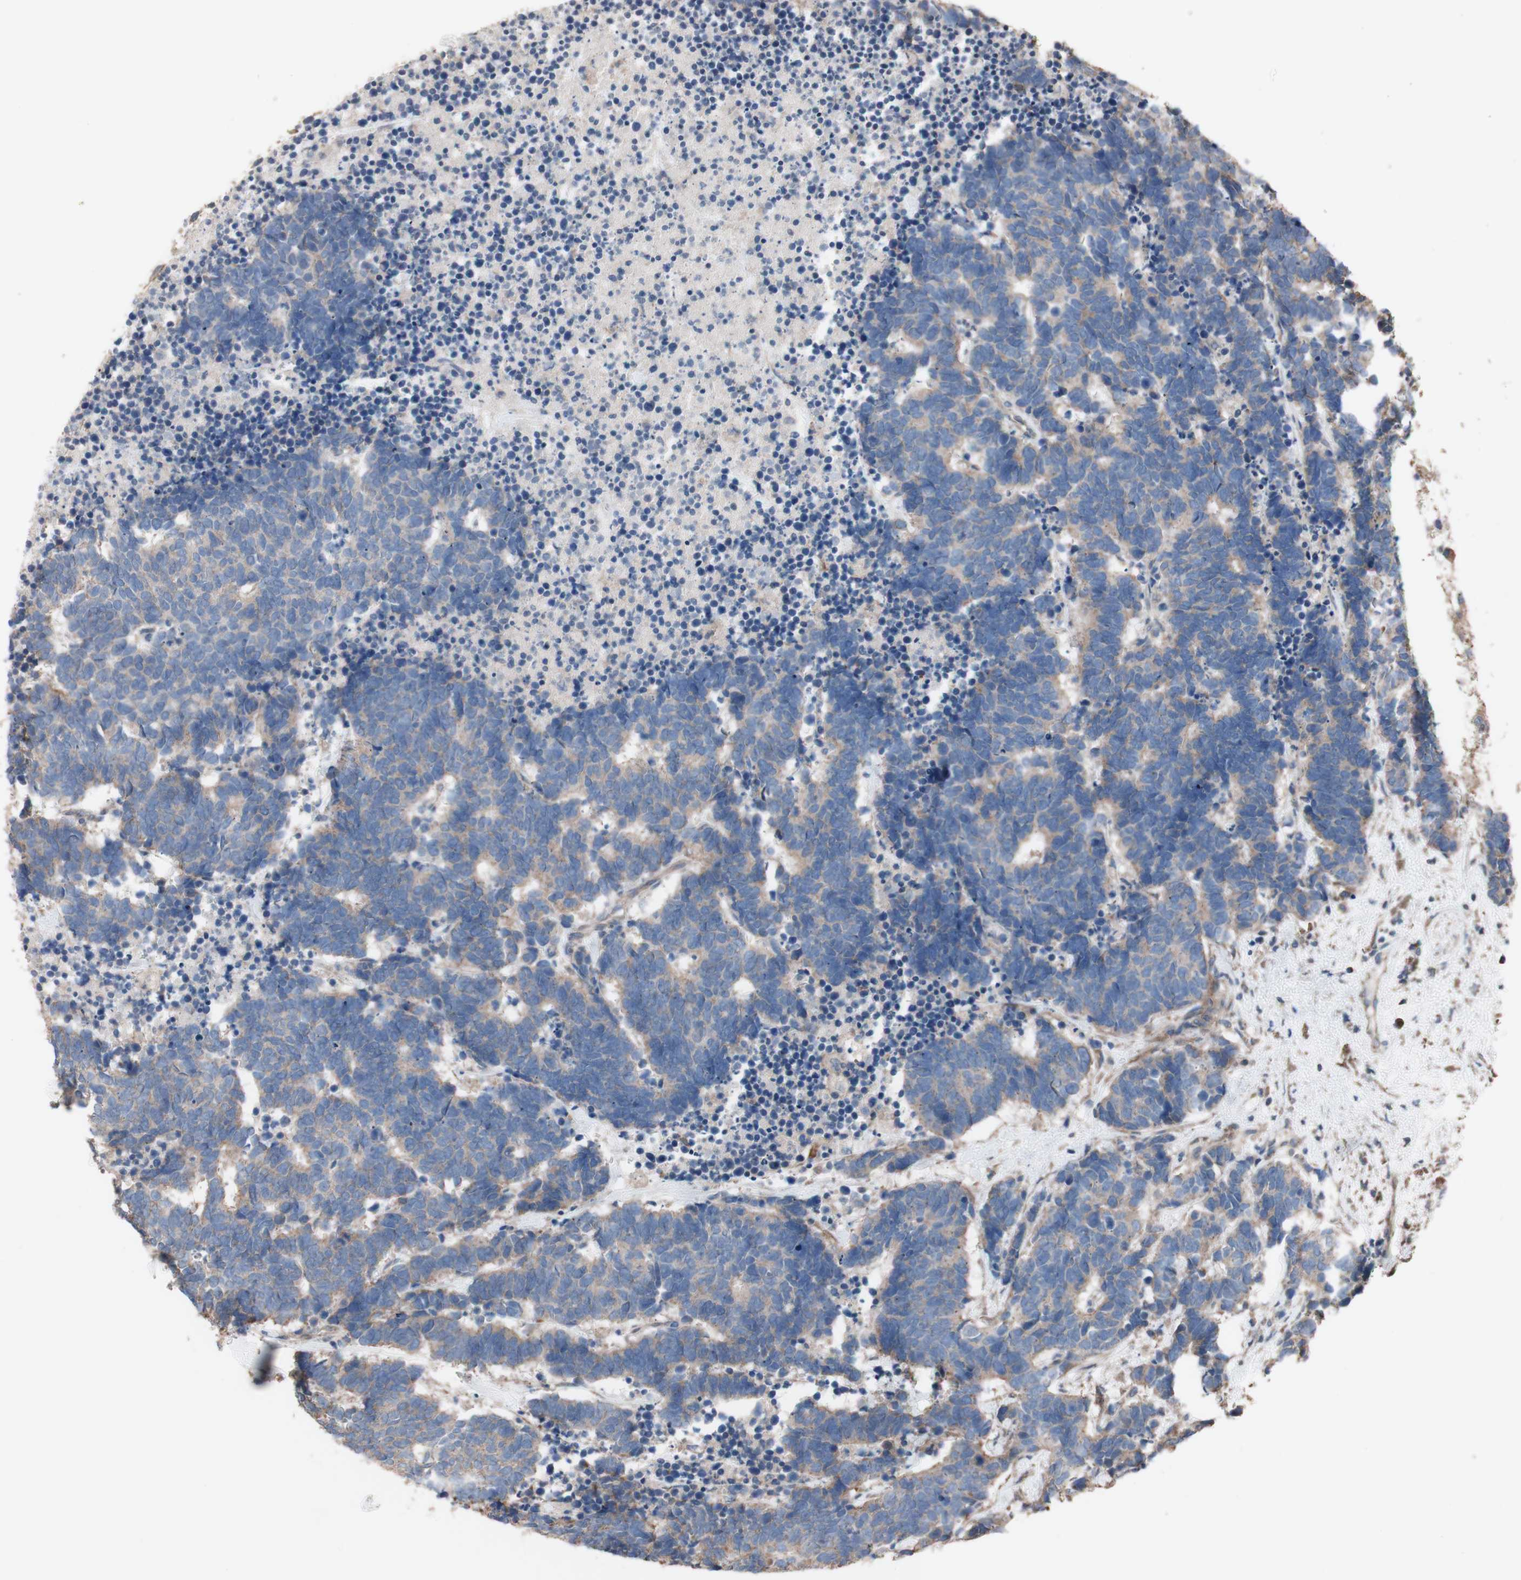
{"staining": {"intensity": "weak", "quantity": ">75%", "location": "cytoplasmic/membranous"}, "tissue": "carcinoid", "cell_type": "Tumor cells", "image_type": "cancer", "snomed": [{"axis": "morphology", "description": "Carcinoma, NOS"}, {"axis": "morphology", "description": "Carcinoid, malignant, NOS"}, {"axis": "topography", "description": "Urinary bladder"}], "caption": "Carcinoid tissue displays weak cytoplasmic/membranous staining in about >75% of tumor cells, visualized by immunohistochemistry. The staining was performed using DAB to visualize the protein expression in brown, while the nuclei were stained in blue with hematoxylin (Magnification: 20x).", "gene": "COPB1", "patient": {"sex": "male", "age": 57}}